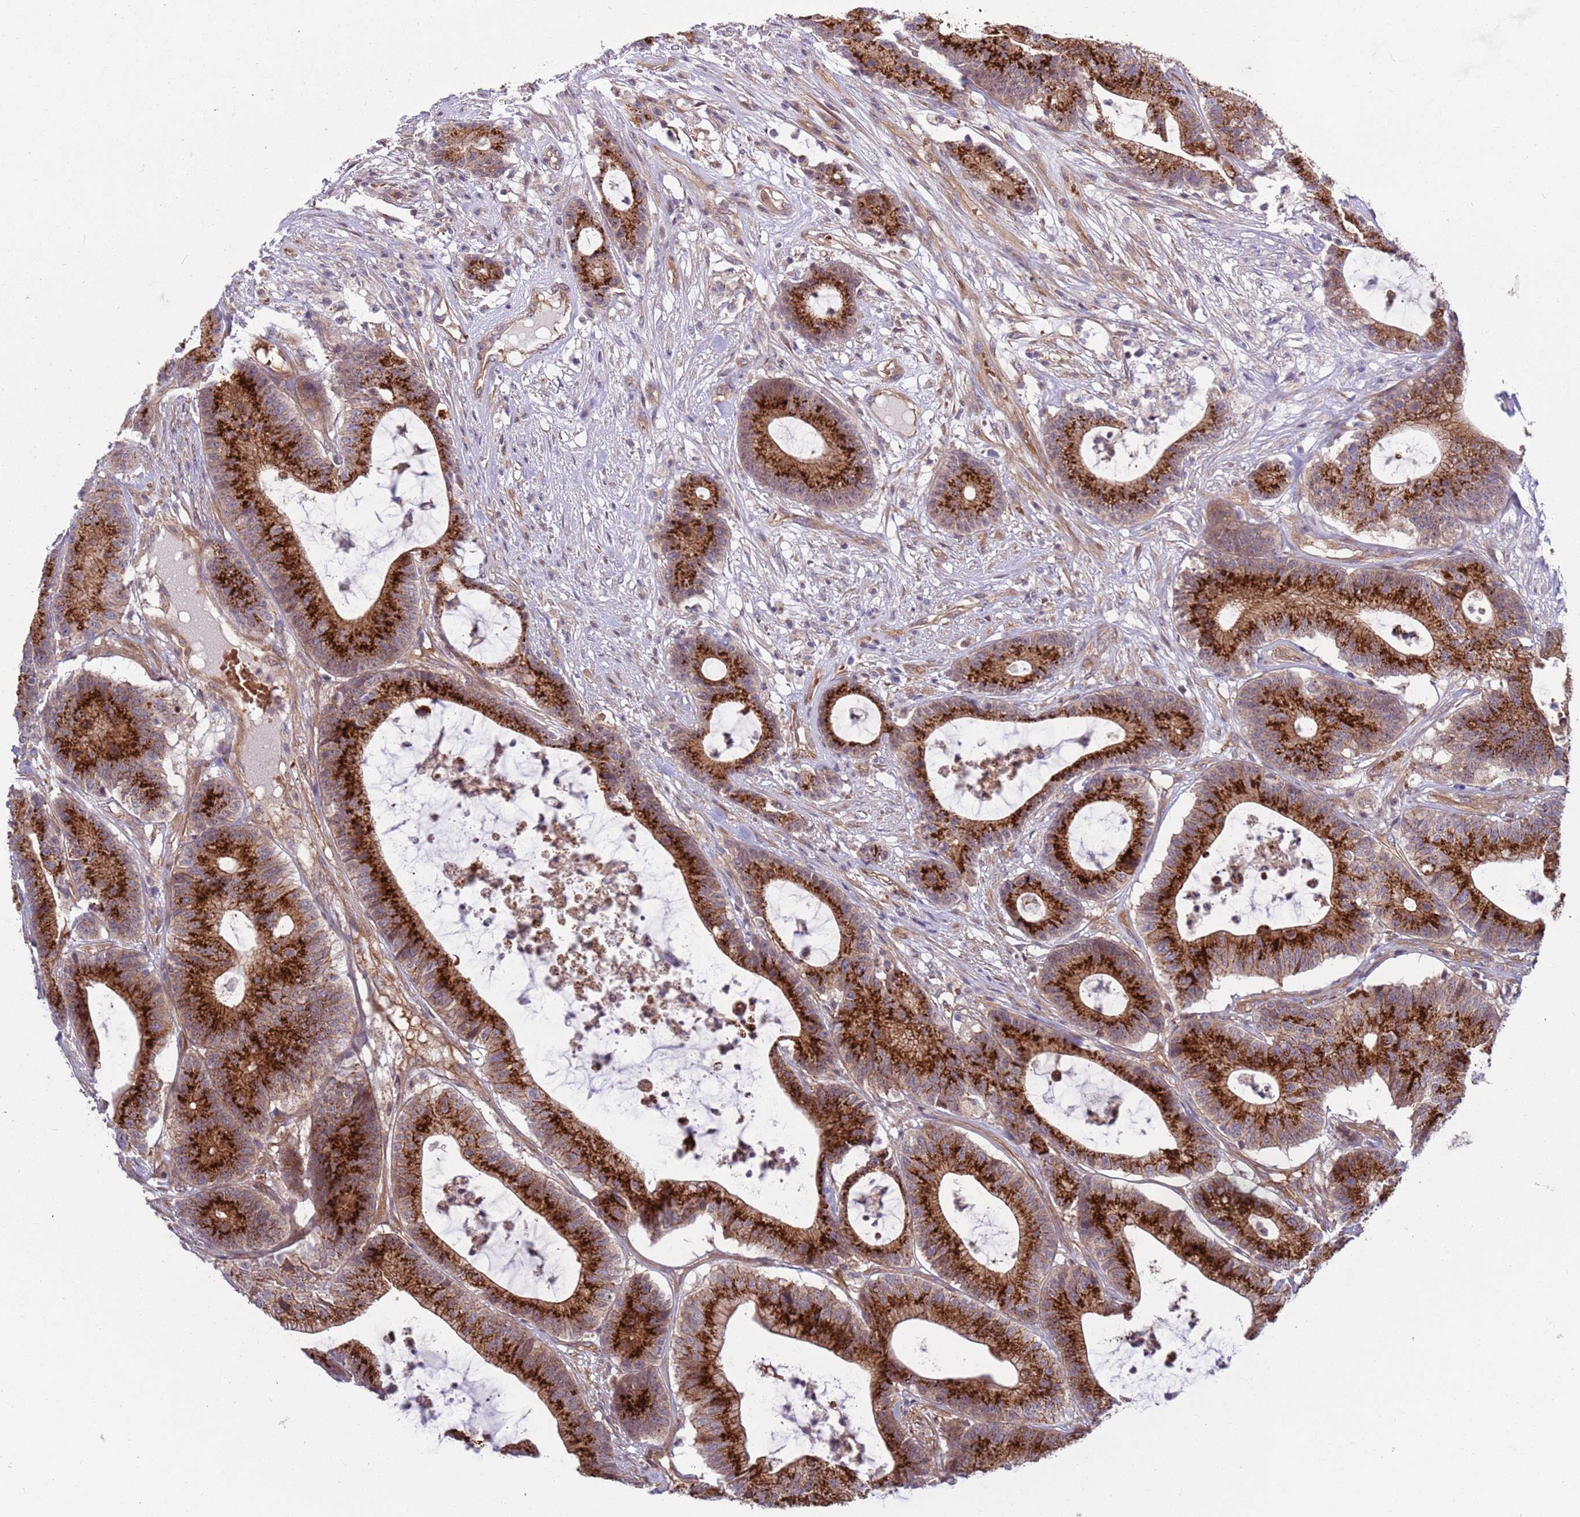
{"staining": {"intensity": "strong", "quantity": ">75%", "location": "cytoplasmic/membranous"}, "tissue": "colorectal cancer", "cell_type": "Tumor cells", "image_type": "cancer", "snomed": [{"axis": "morphology", "description": "Adenocarcinoma, NOS"}, {"axis": "topography", "description": "Colon"}], "caption": "Colorectal adenocarcinoma stained with DAB (3,3'-diaminobenzidine) immunohistochemistry reveals high levels of strong cytoplasmic/membranous positivity in about >75% of tumor cells.", "gene": "ITGB6", "patient": {"sex": "female", "age": 84}}